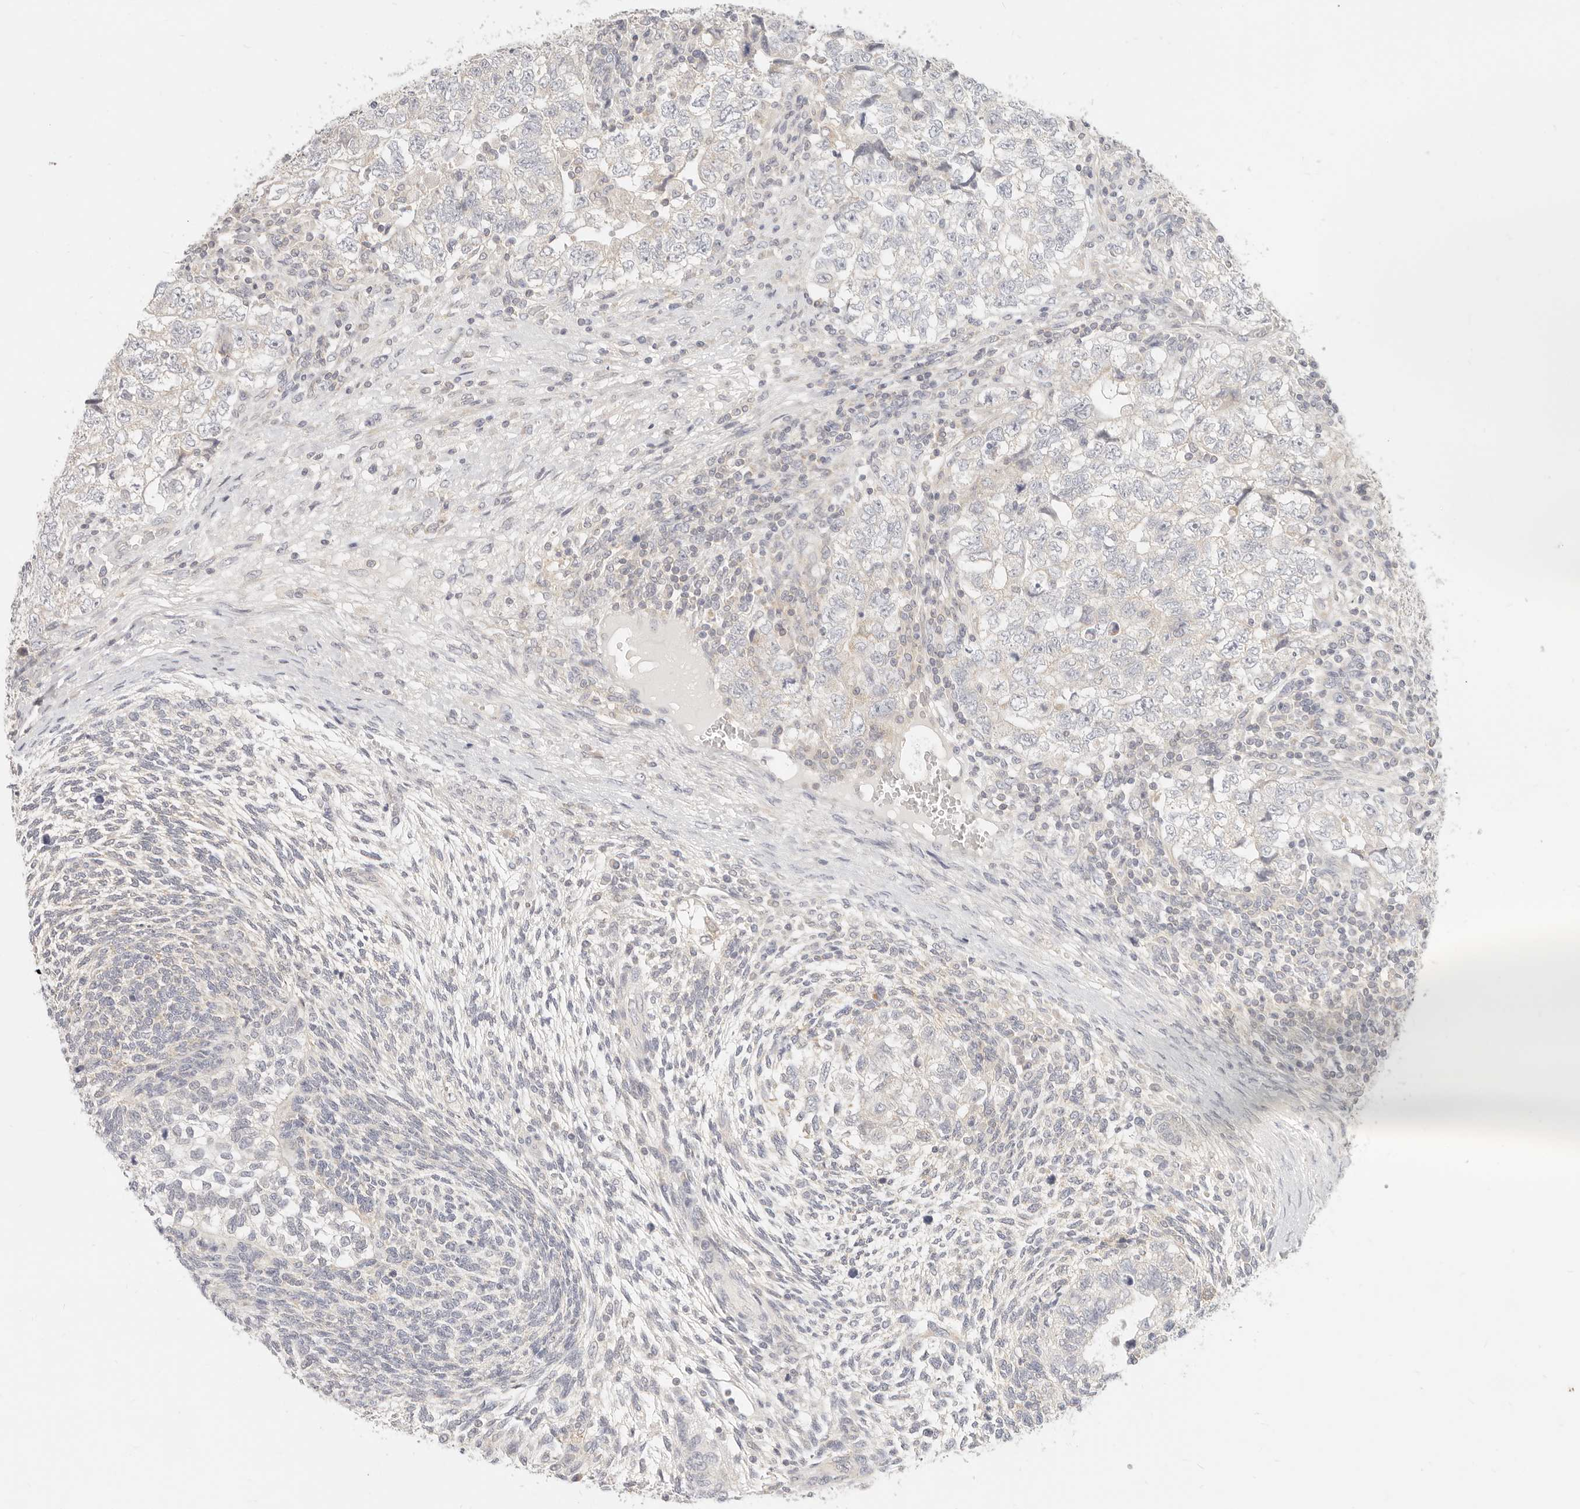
{"staining": {"intensity": "negative", "quantity": "none", "location": "none"}, "tissue": "testis cancer", "cell_type": "Tumor cells", "image_type": "cancer", "snomed": [{"axis": "morphology", "description": "Carcinoma, Embryonal, NOS"}, {"axis": "topography", "description": "Testis"}], "caption": "This photomicrograph is of testis cancer (embryonal carcinoma) stained with IHC to label a protein in brown with the nuclei are counter-stained blue. There is no staining in tumor cells. Brightfield microscopy of immunohistochemistry stained with DAB (3,3'-diaminobenzidine) (brown) and hematoxylin (blue), captured at high magnification.", "gene": "LTB4R2", "patient": {"sex": "male", "age": 37}}